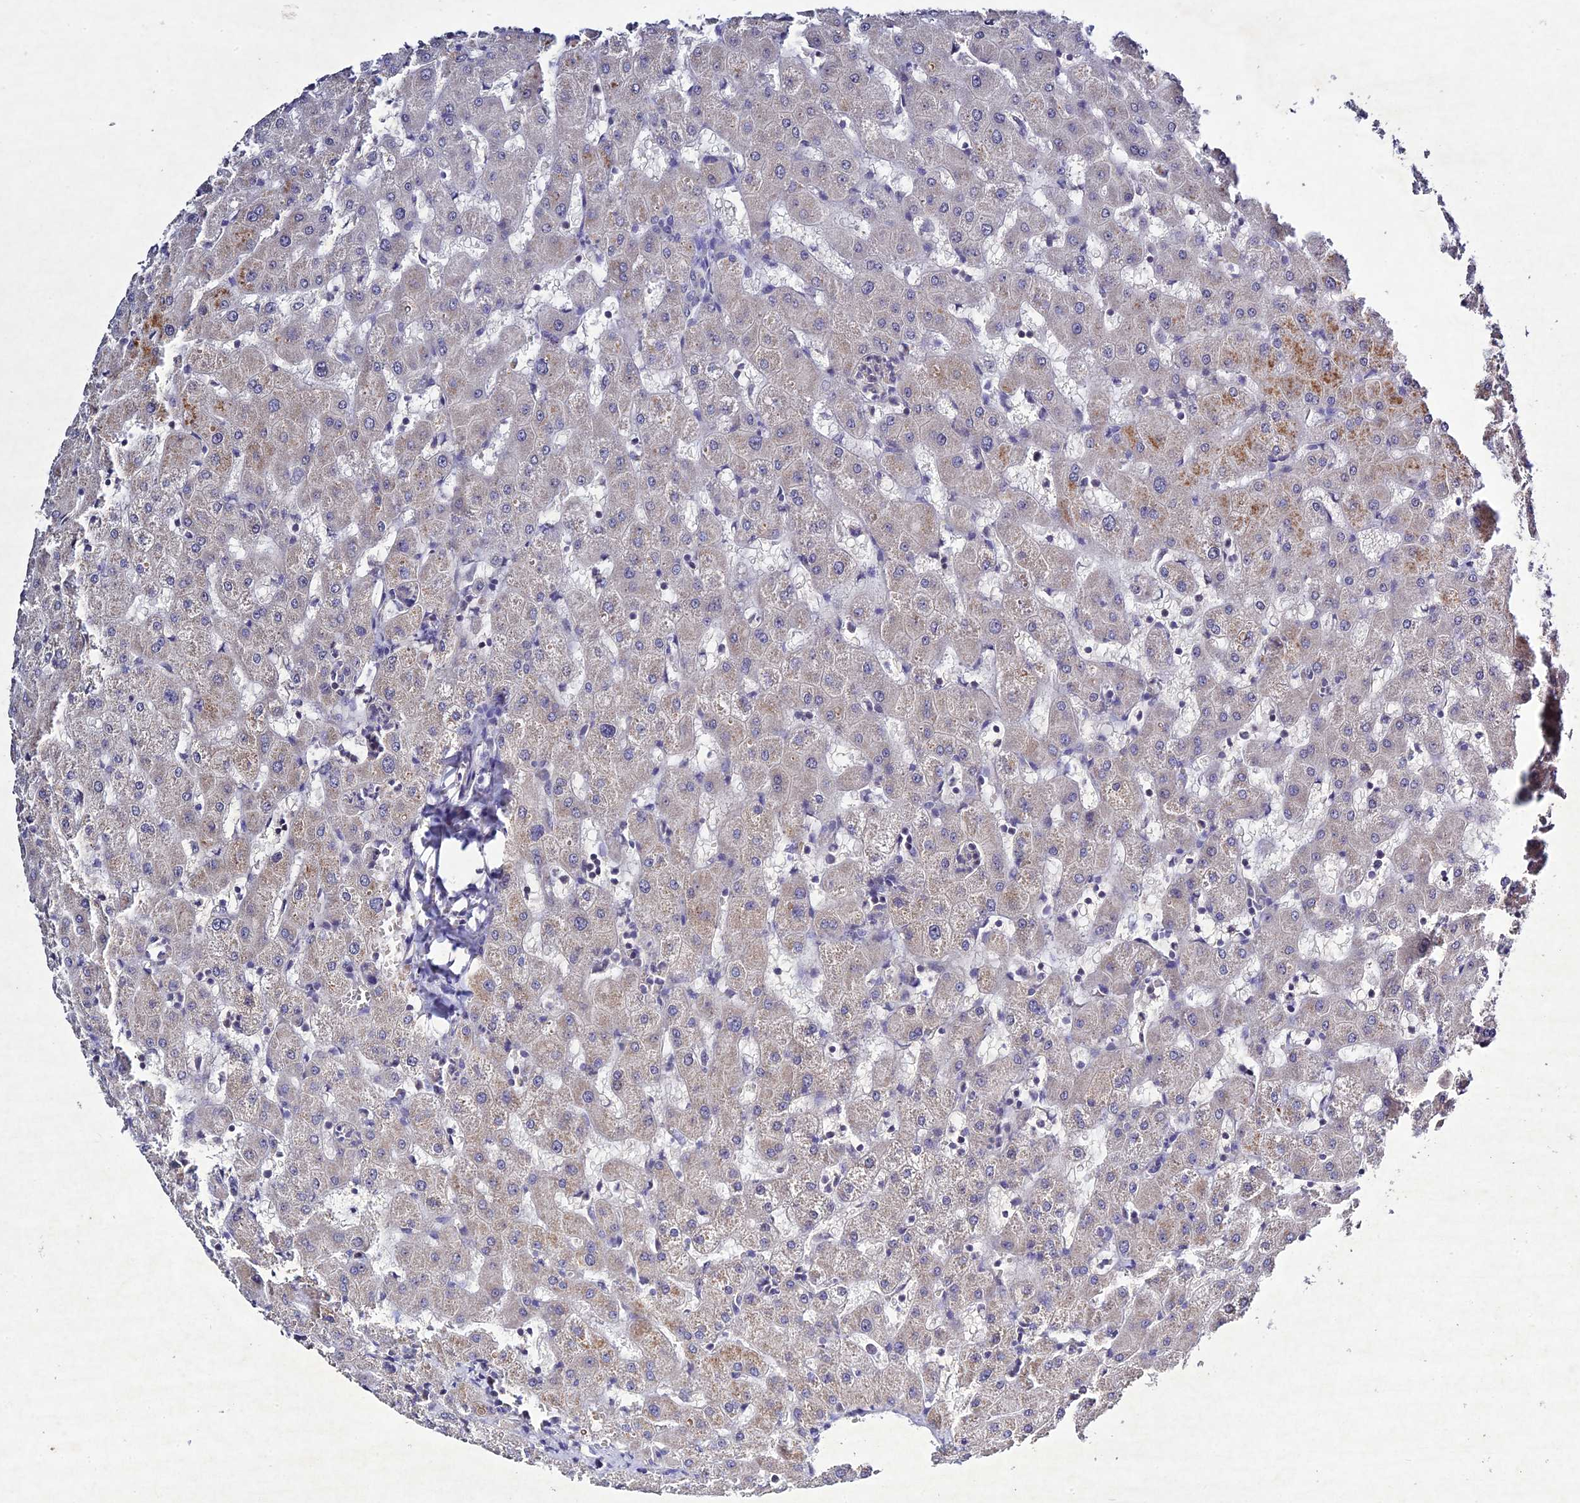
{"staining": {"intensity": "negative", "quantity": "none", "location": "none"}, "tissue": "liver", "cell_type": "Cholangiocytes", "image_type": "normal", "snomed": [{"axis": "morphology", "description": "Normal tissue, NOS"}, {"axis": "topography", "description": "Liver"}], "caption": "Micrograph shows no protein positivity in cholangiocytes of unremarkable liver.", "gene": "CHST5", "patient": {"sex": "female", "age": 63}}